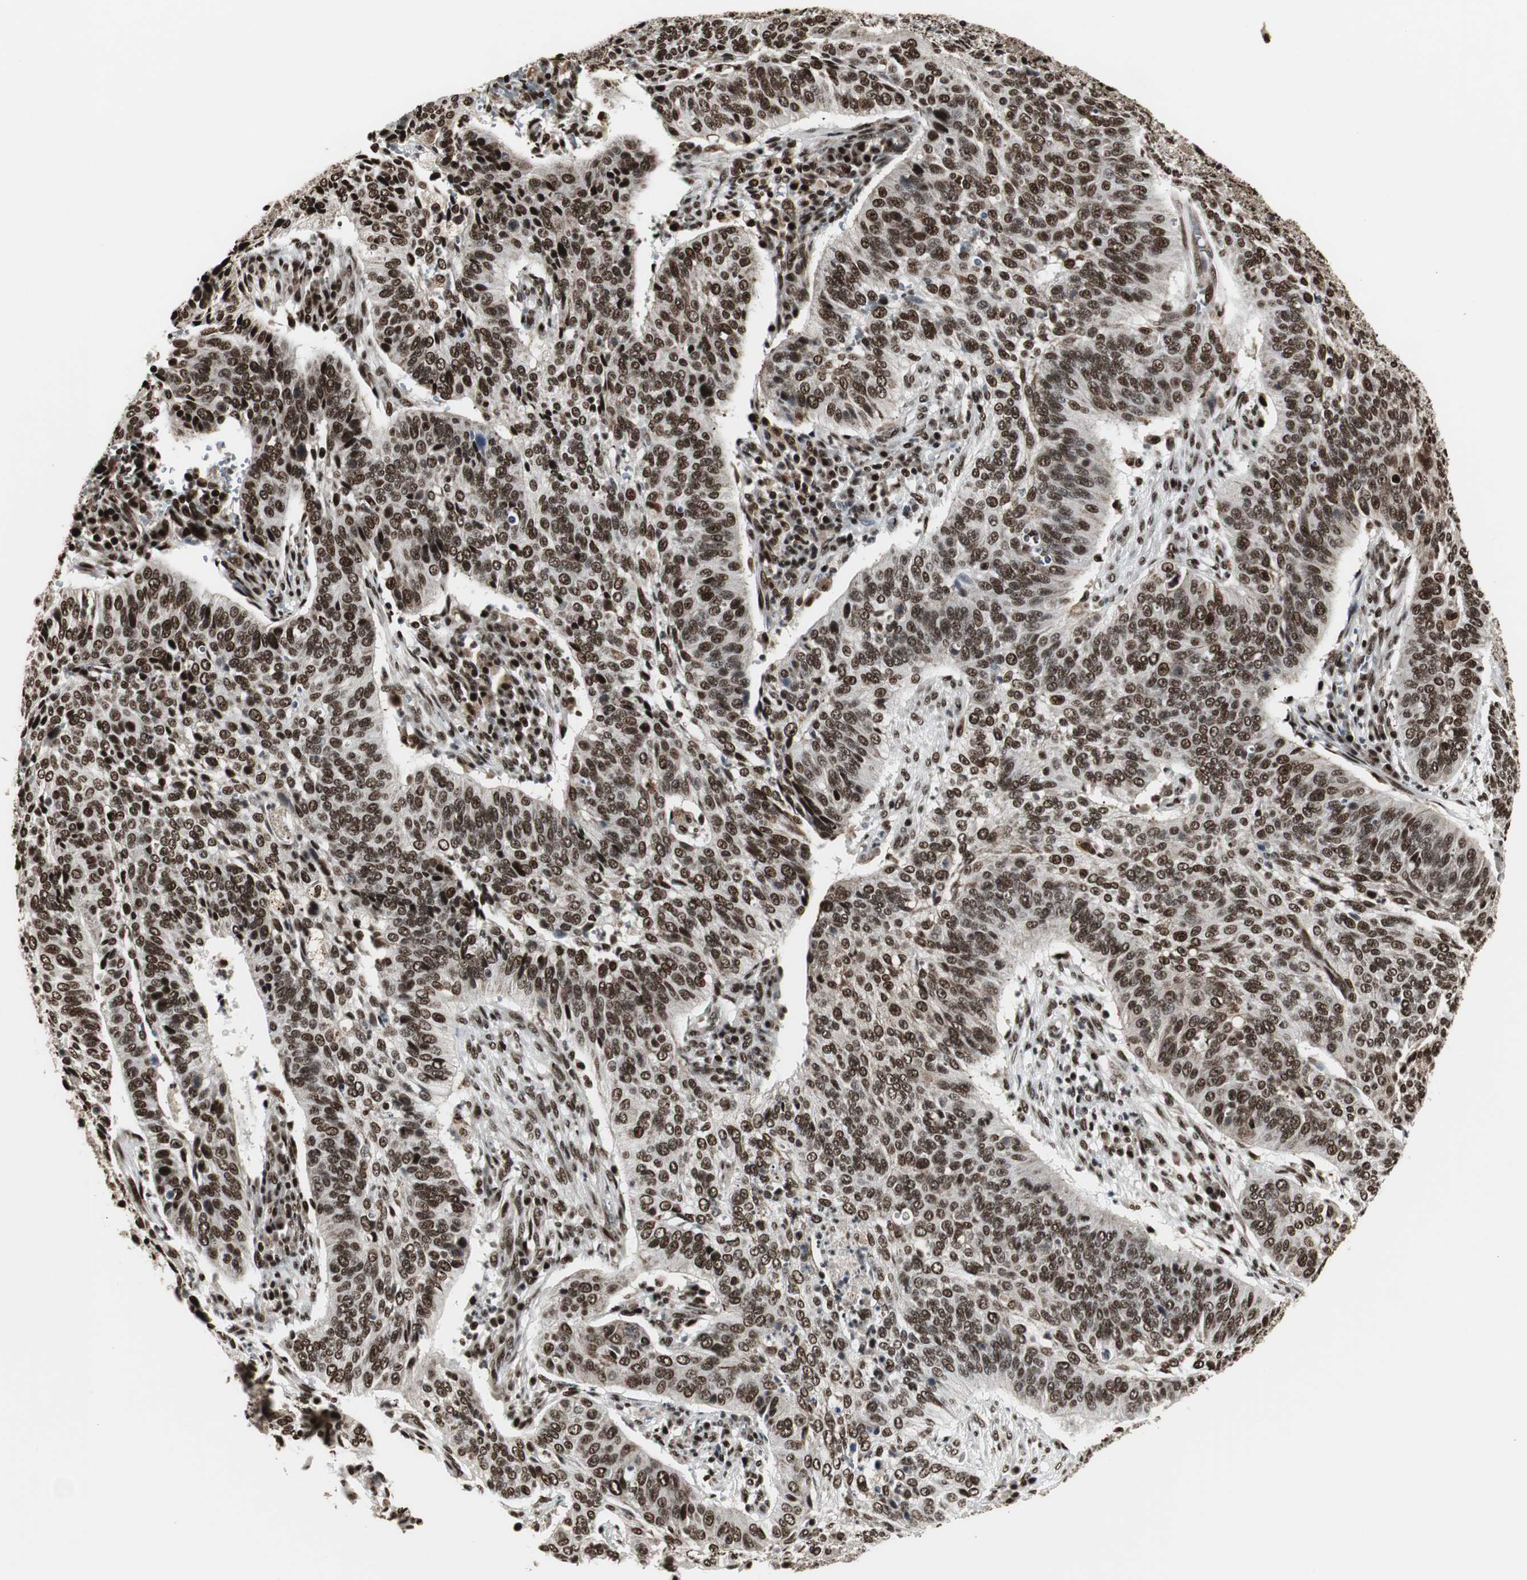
{"staining": {"intensity": "strong", "quantity": ">75%", "location": "nuclear"}, "tissue": "cervical cancer", "cell_type": "Tumor cells", "image_type": "cancer", "snomed": [{"axis": "morphology", "description": "Squamous cell carcinoma, NOS"}, {"axis": "topography", "description": "Cervix"}], "caption": "Immunohistochemistry (IHC) micrograph of neoplastic tissue: human cervical cancer (squamous cell carcinoma) stained using immunohistochemistry reveals high levels of strong protein expression localized specifically in the nuclear of tumor cells, appearing as a nuclear brown color.", "gene": "PARN", "patient": {"sex": "female", "age": 39}}